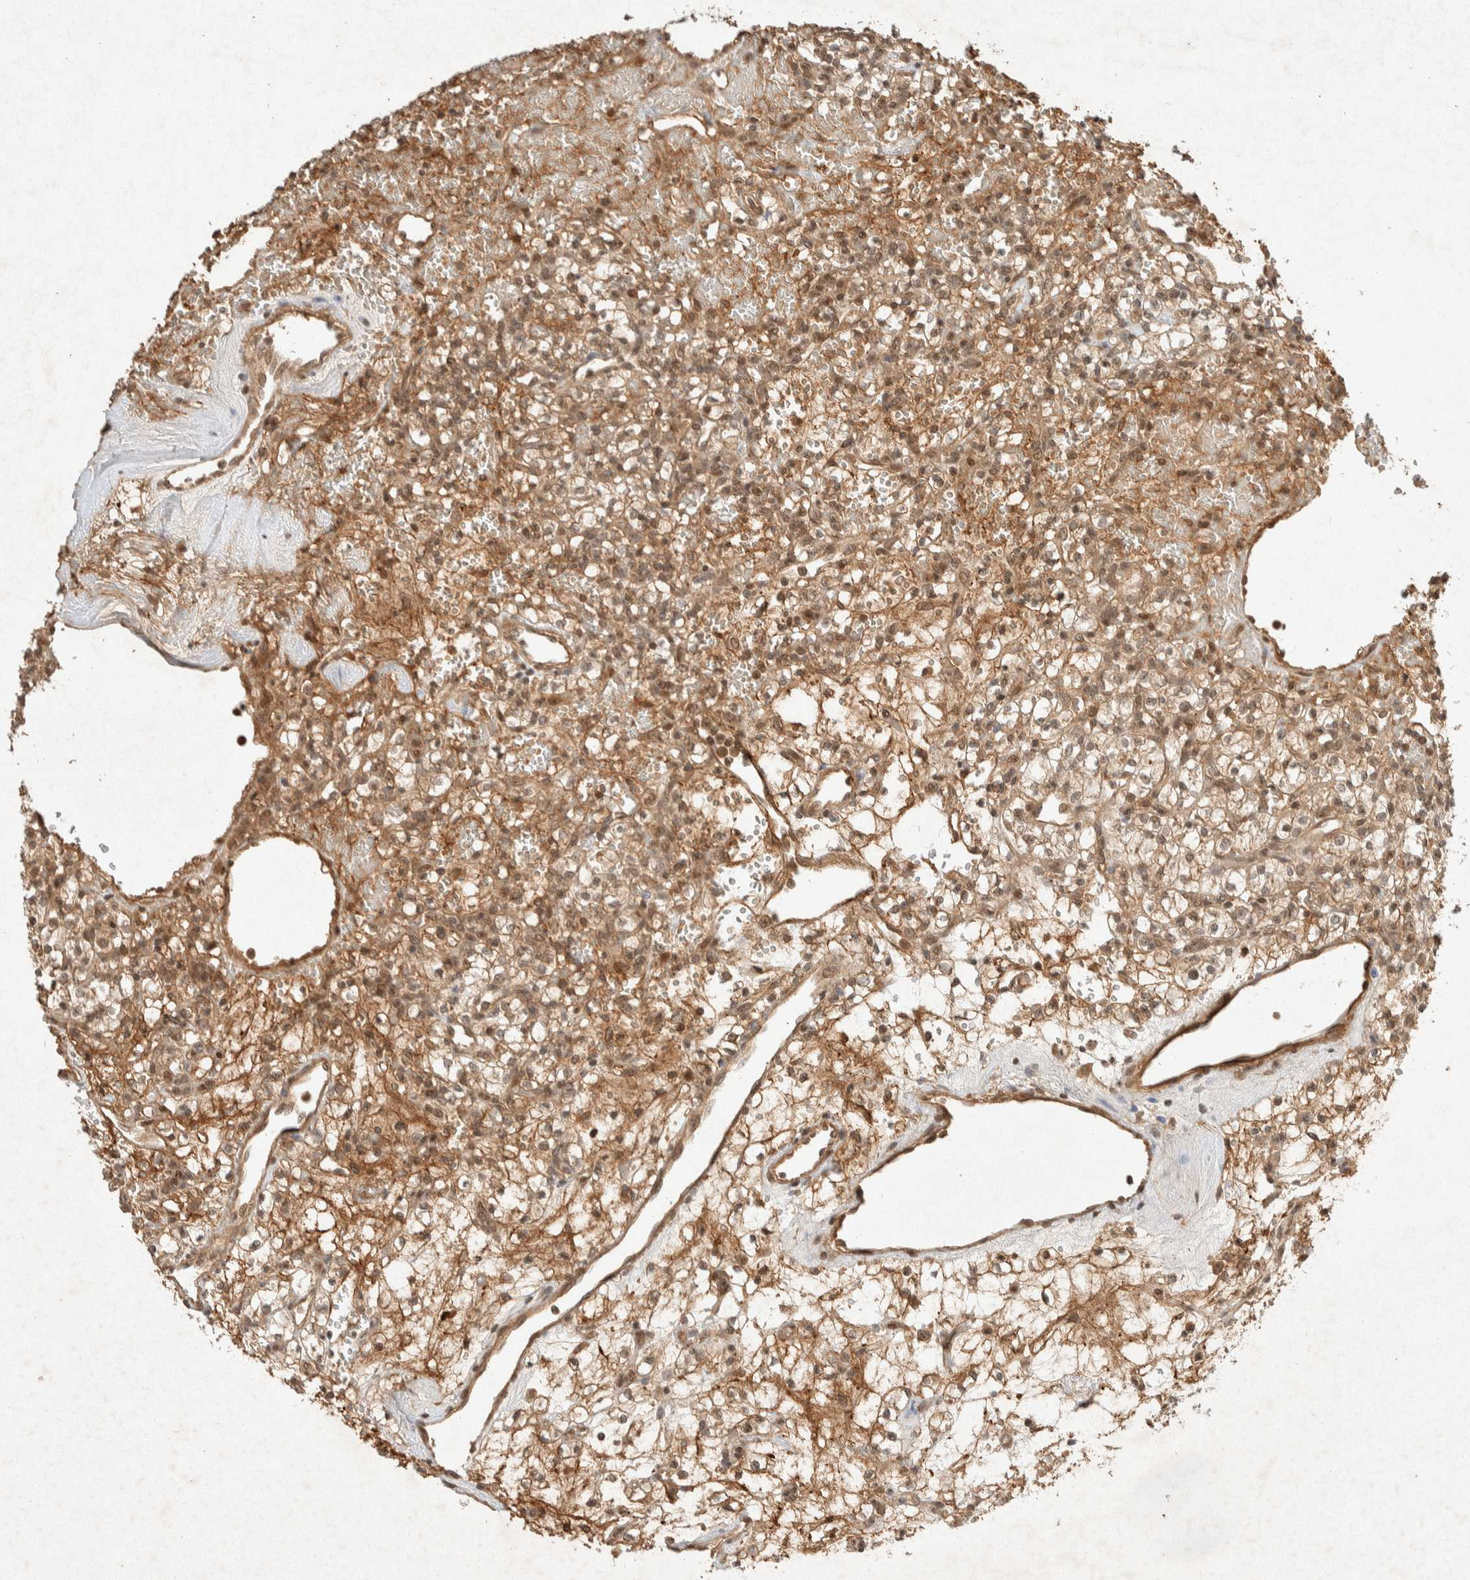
{"staining": {"intensity": "weak", "quantity": ">75%", "location": "nuclear"}, "tissue": "renal cancer", "cell_type": "Tumor cells", "image_type": "cancer", "snomed": [{"axis": "morphology", "description": "Adenocarcinoma, NOS"}, {"axis": "topography", "description": "Kidney"}], "caption": "IHC image of renal cancer stained for a protein (brown), which reveals low levels of weak nuclear expression in approximately >75% of tumor cells.", "gene": "THRA", "patient": {"sex": "female", "age": 60}}